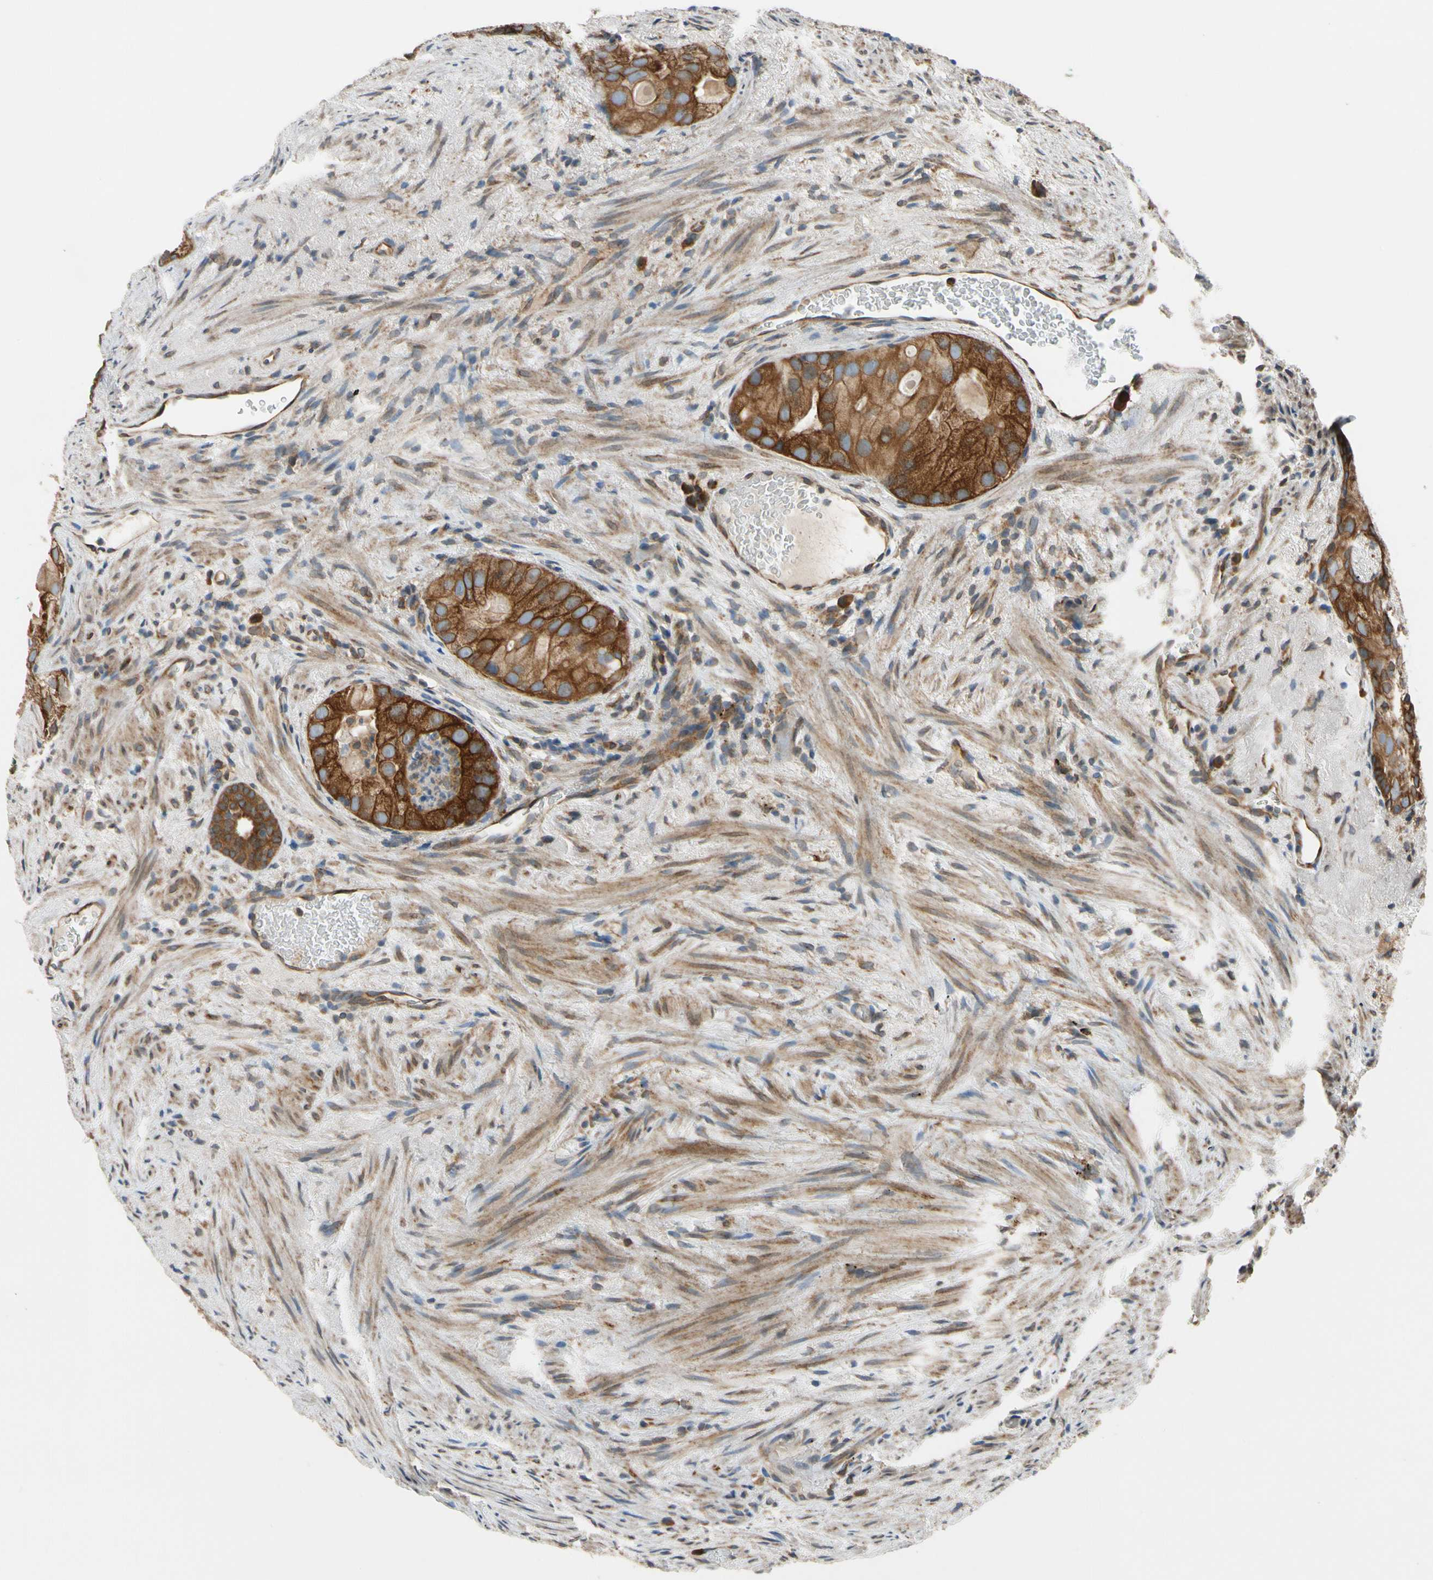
{"staining": {"intensity": "strong", "quantity": ">75%", "location": "cytoplasmic/membranous"}, "tissue": "prostate cancer", "cell_type": "Tumor cells", "image_type": "cancer", "snomed": [{"axis": "morphology", "description": "Adenocarcinoma, High grade"}, {"axis": "topography", "description": "Prostate"}], "caption": "Protein staining of high-grade adenocarcinoma (prostate) tissue exhibits strong cytoplasmic/membranous positivity in about >75% of tumor cells. (Brightfield microscopy of DAB IHC at high magnification).", "gene": "CLCC1", "patient": {"sex": "male", "age": 66}}